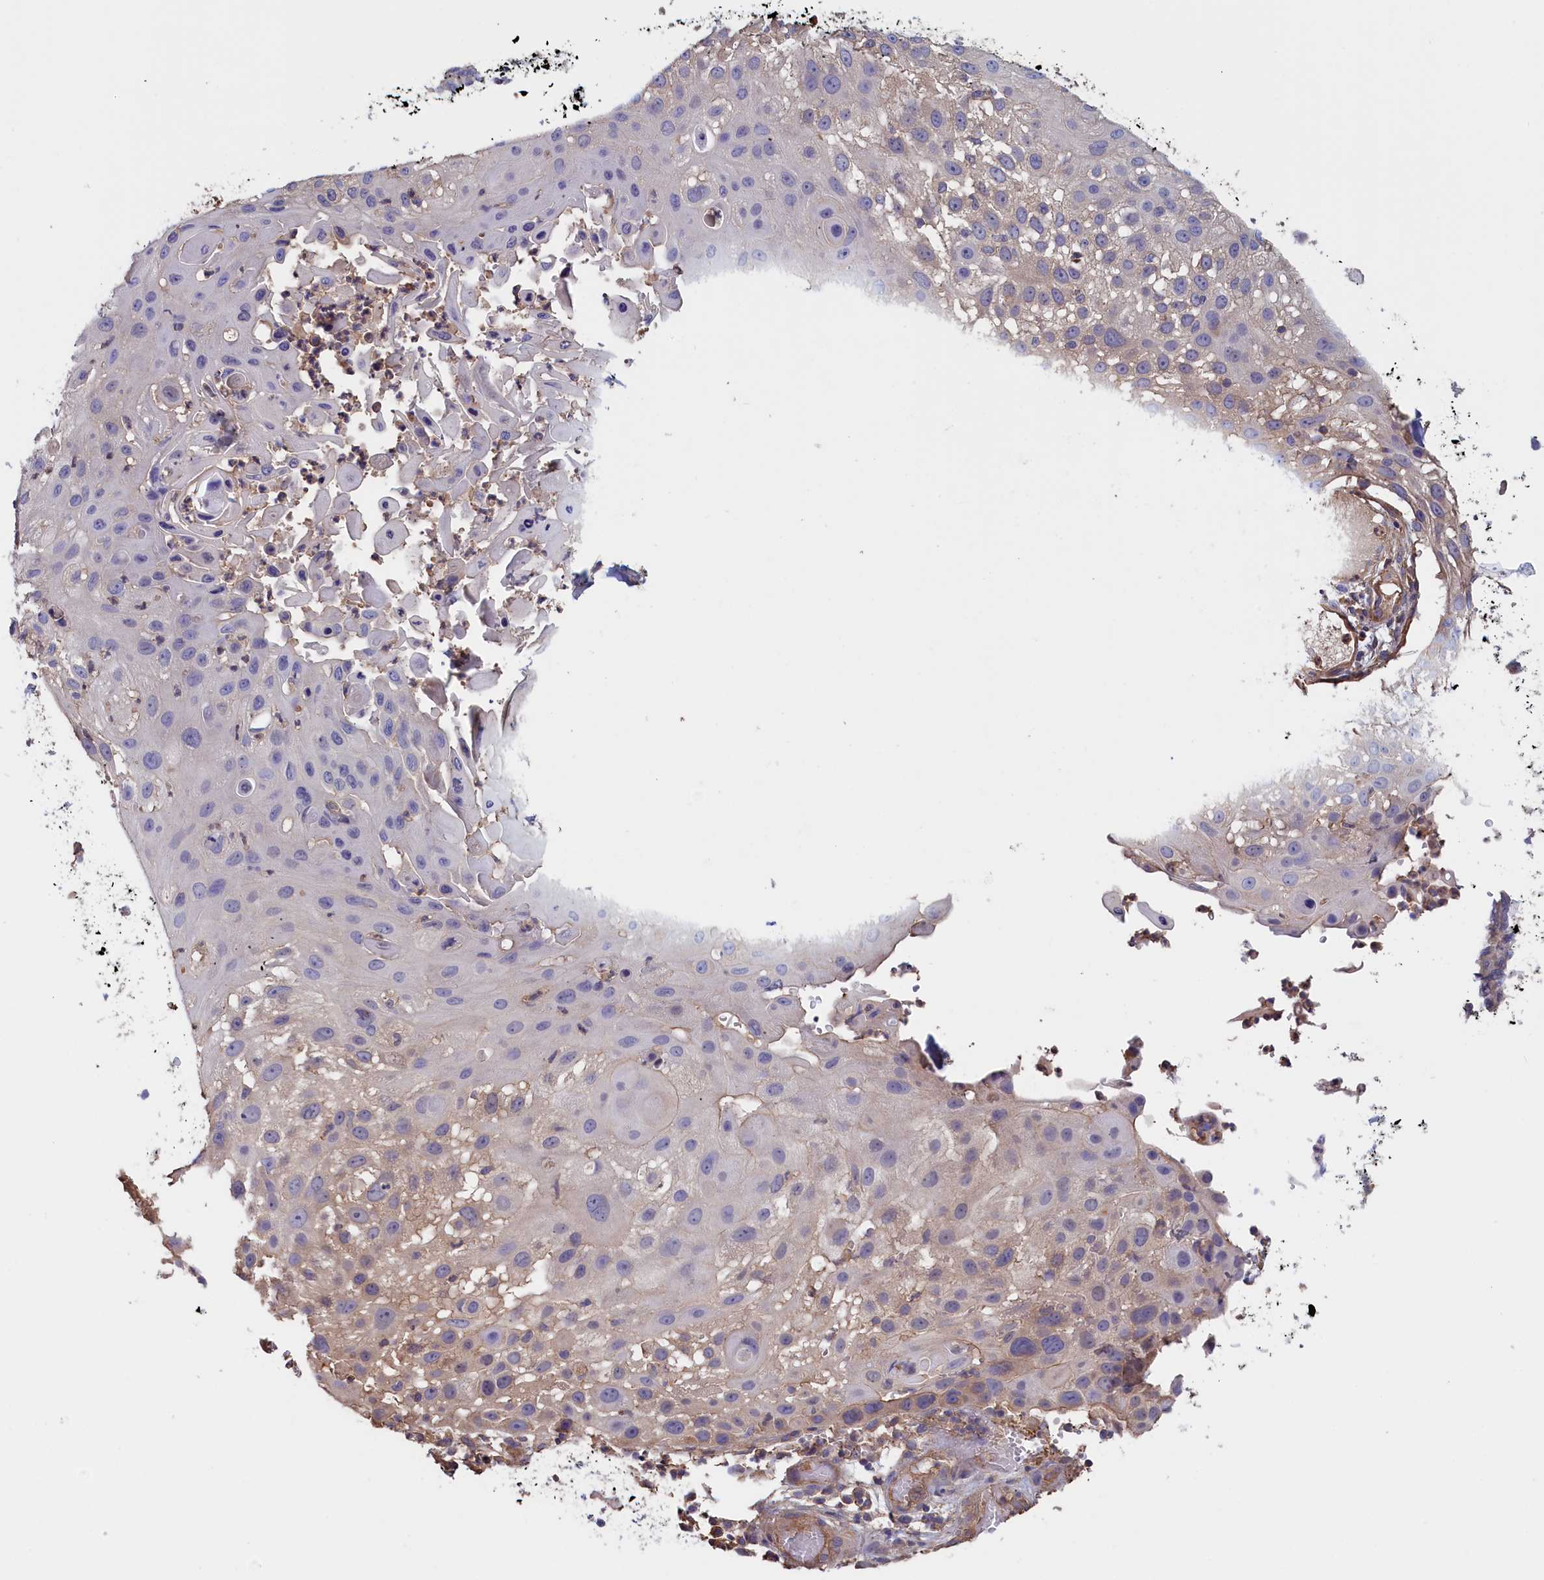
{"staining": {"intensity": "weak", "quantity": "<25%", "location": "cytoplasmic/membranous"}, "tissue": "skin cancer", "cell_type": "Tumor cells", "image_type": "cancer", "snomed": [{"axis": "morphology", "description": "Squamous cell carcinoma, NOS"}, {"axis": "topography", "description": "Skin"}], "caption": "Tumor cells show no significant protein expression in skin squamous cell carcinoma.", "gene": "ANKRD2", "patient": {"sex": "female", "age": 44}}